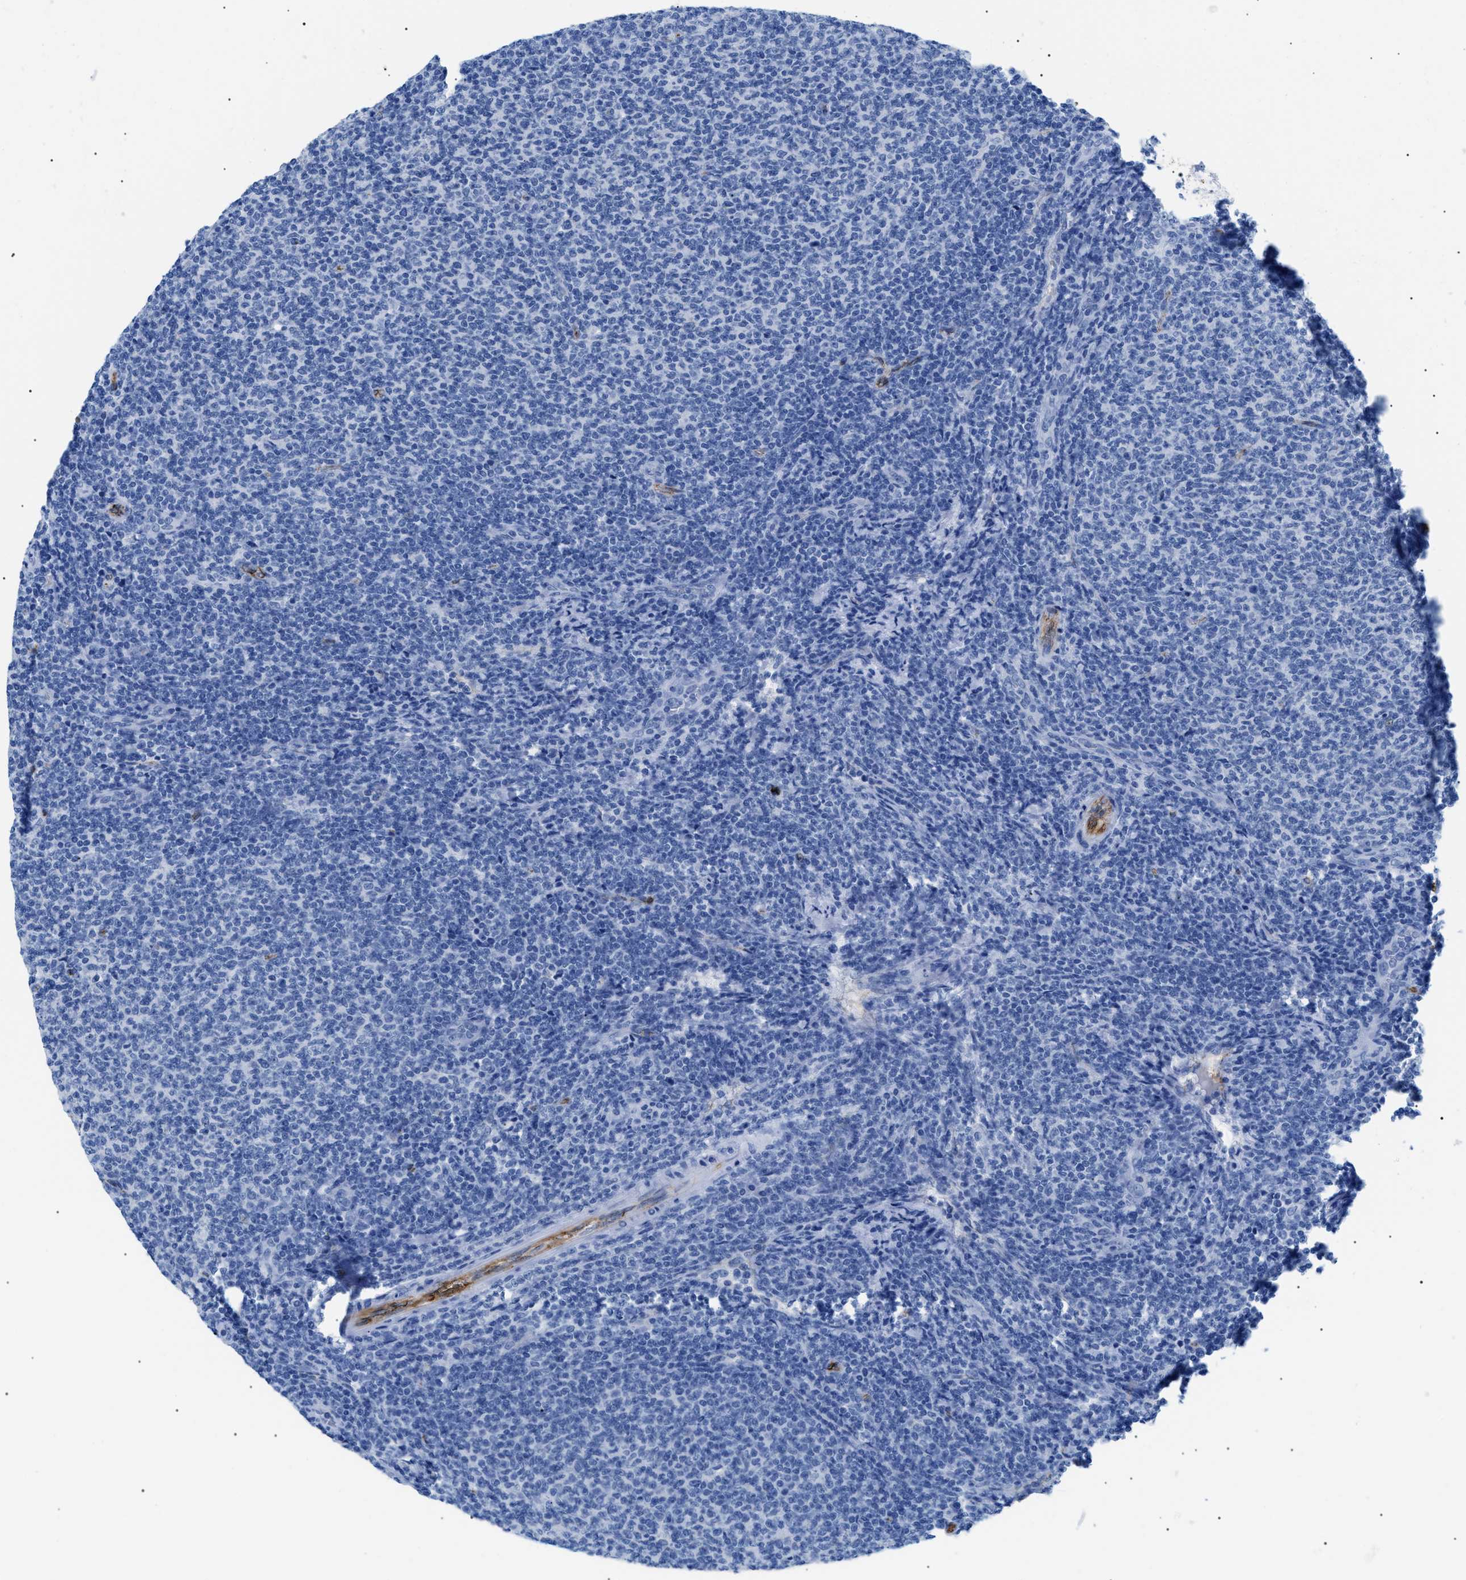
{"staining": {"intensity": "negative", "quantity": "none", "location": "none"}, "tissue": "lymphoma", "cell_type": "Tumor cells", "image_type": "cancer", "snomed": [{"axis": "morphology", "description": "Malignant lymphoma, non-Hodgkin's type, Low grade"}, {"axis": "topography", "description": "Lymph node"}], "caption": "High power microscopy histopathology image of an immunohistochemistry photomicrograph of lymphoma, revealing no significant staining in tumor cells.", "gene": "PODXL", "patient": {"sex": "male", "age": 66}}